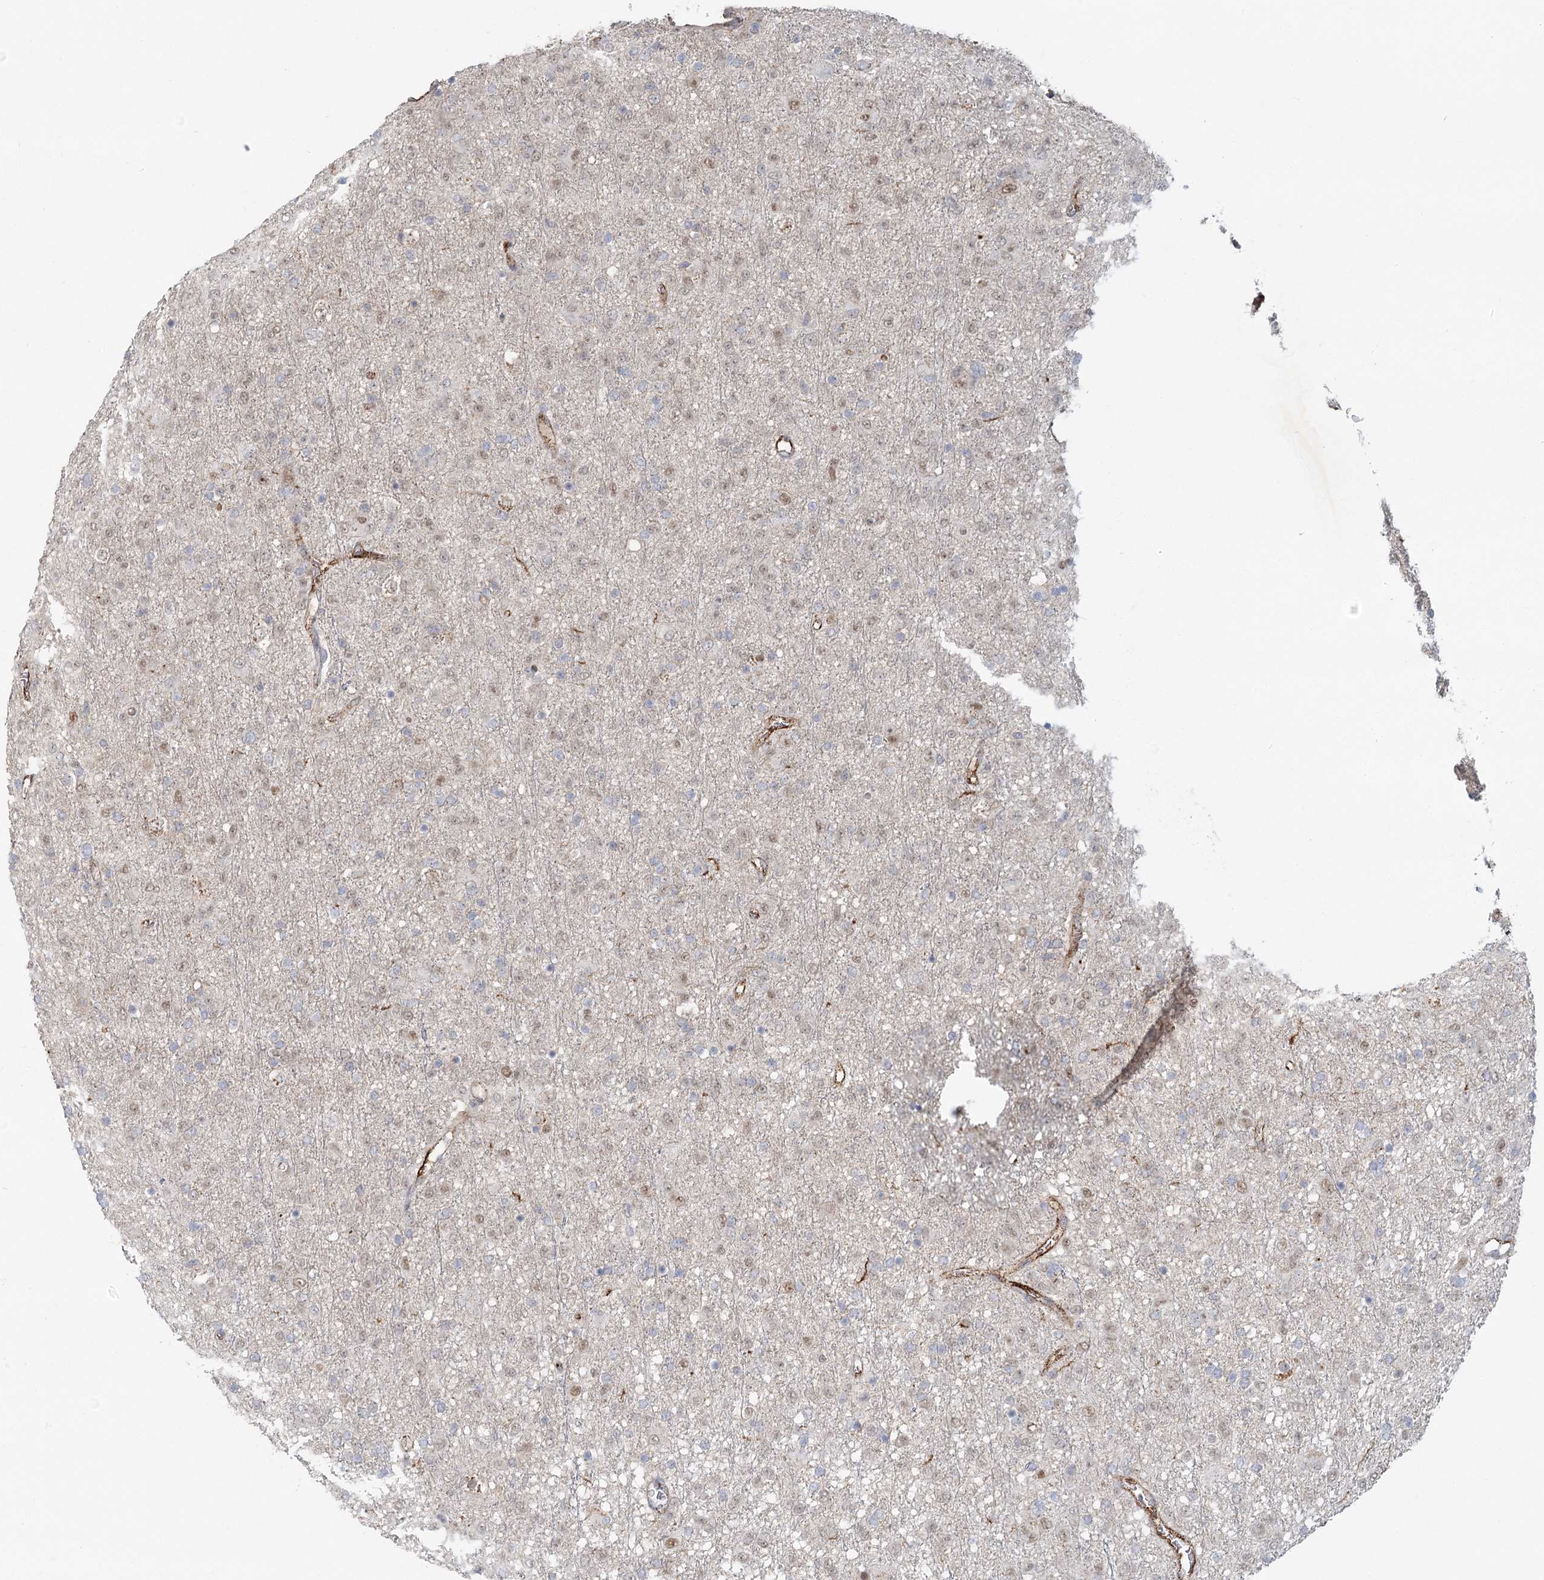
{"staining": {"intensity": "negative", "quantity": "none", "location": "none"}, "tissue": "glioma", "cell_type": "Tumor cells", "image_type": "cancer", "snomed": [{"axis": "morphology", "description": "Glioma, malignant, Low grade"}, {"axis": "topography", "description": "Brain"}], "caption": "An immunohistochemistry (IHC) photomicrograph of glioma is shown. There is no staining in tumor cells of glioma.", "gene": "KBTBD4", "patient": {"sex": "male", "age": 65}}